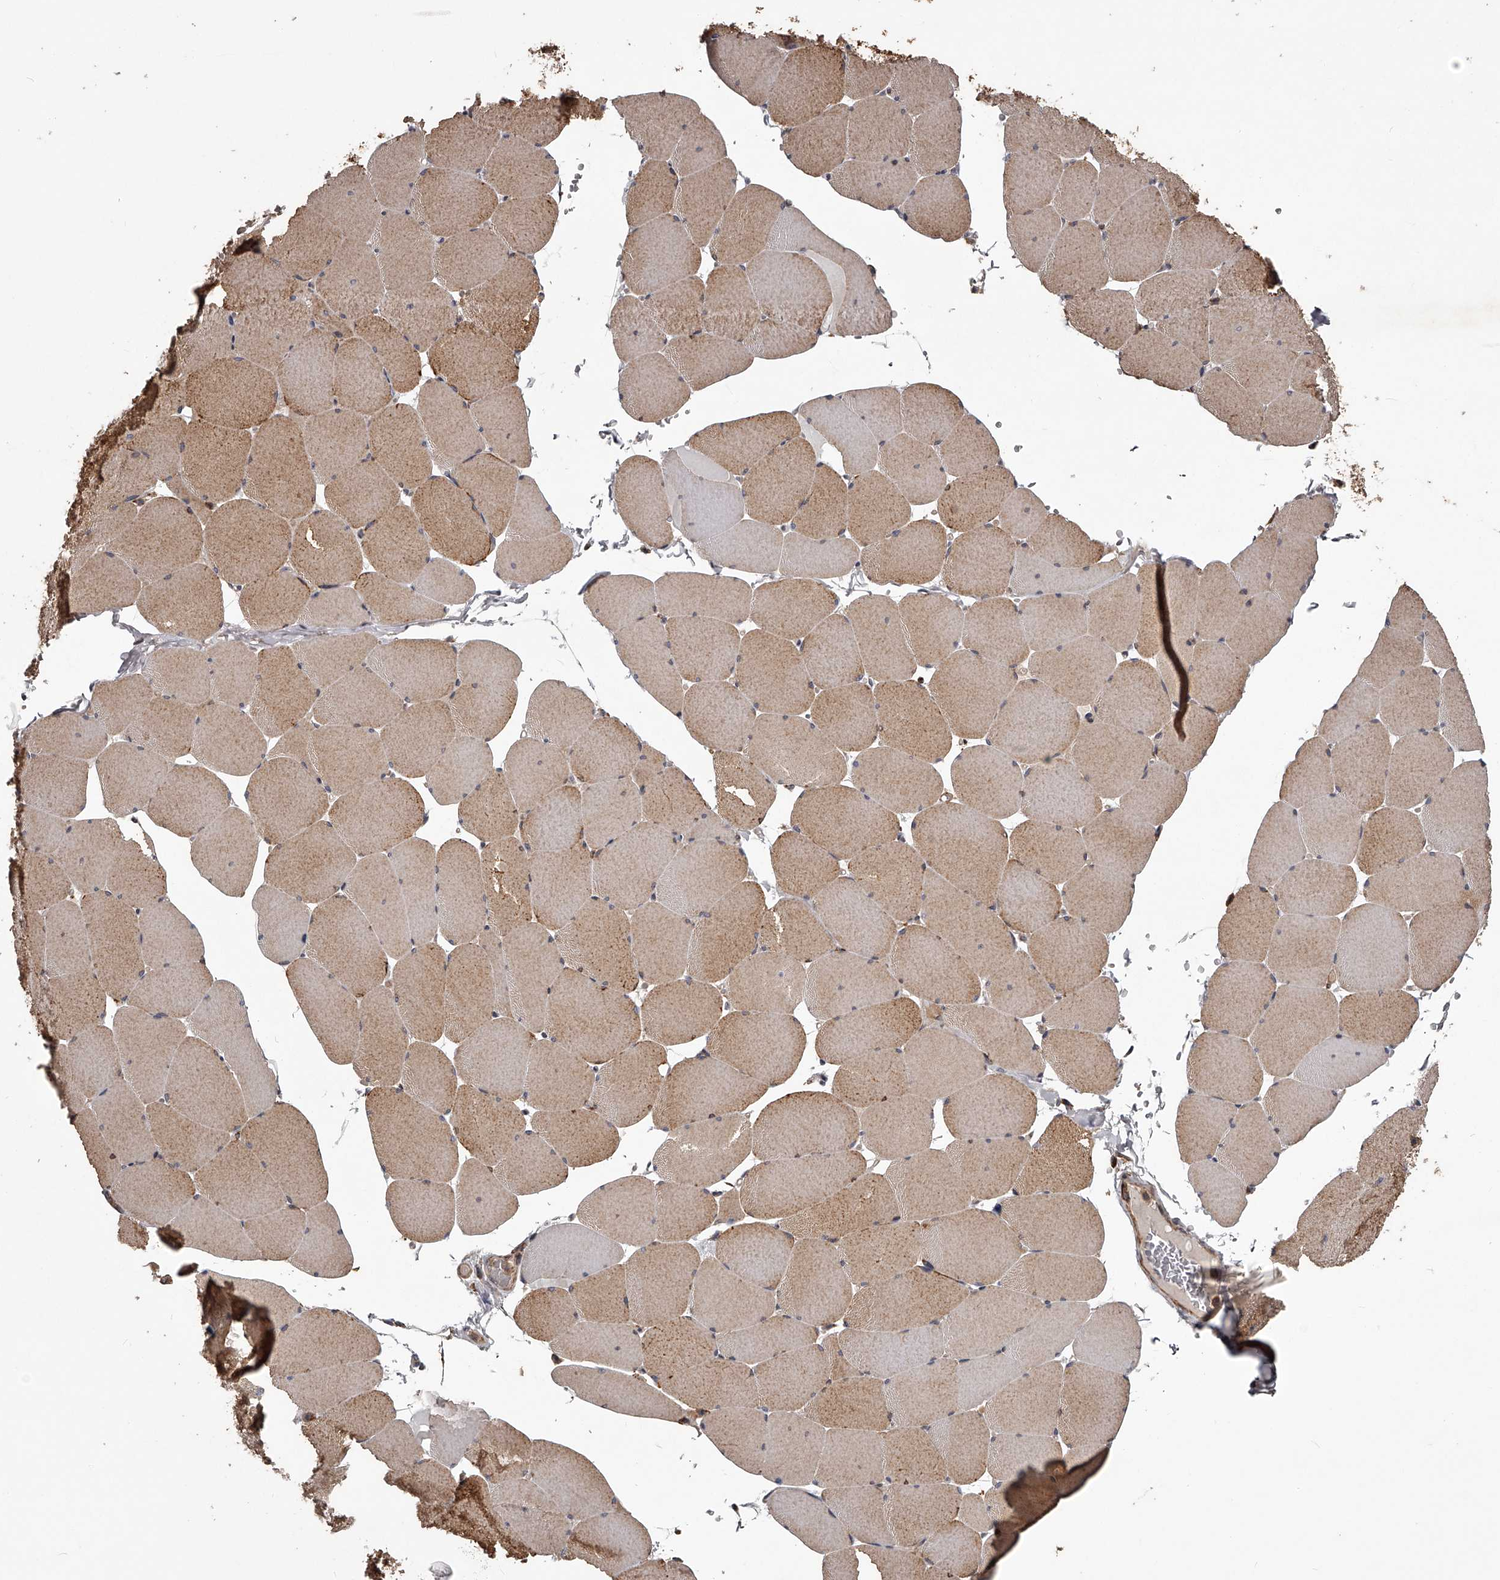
{"staining": {"intensity": "moderate", "quantity": "25%-75%", "location": "cytoplasmic/membranous"}, "tissue": "skeletal muscle", "cell_type": "Myocytes", "image_type": "normal", "snomed": [{"axis": "morphology", "description": "Normal tissue, NOS"}, {"axis": "topography", "description": "Skeletal muscle"}, {"axis": "topography", "description": "Head-Neck"}], "caption": "Immunohistochemical staining of benign human skeletal muscle displays moderate cytoplasmic/membranous protein positivity in about 25%-75% of myocytes. The protein of interest is shown in brown color, while the nuclei are stained blue.", "gene": "RRP36", "patient": {"sex": "male", "age": 66}}